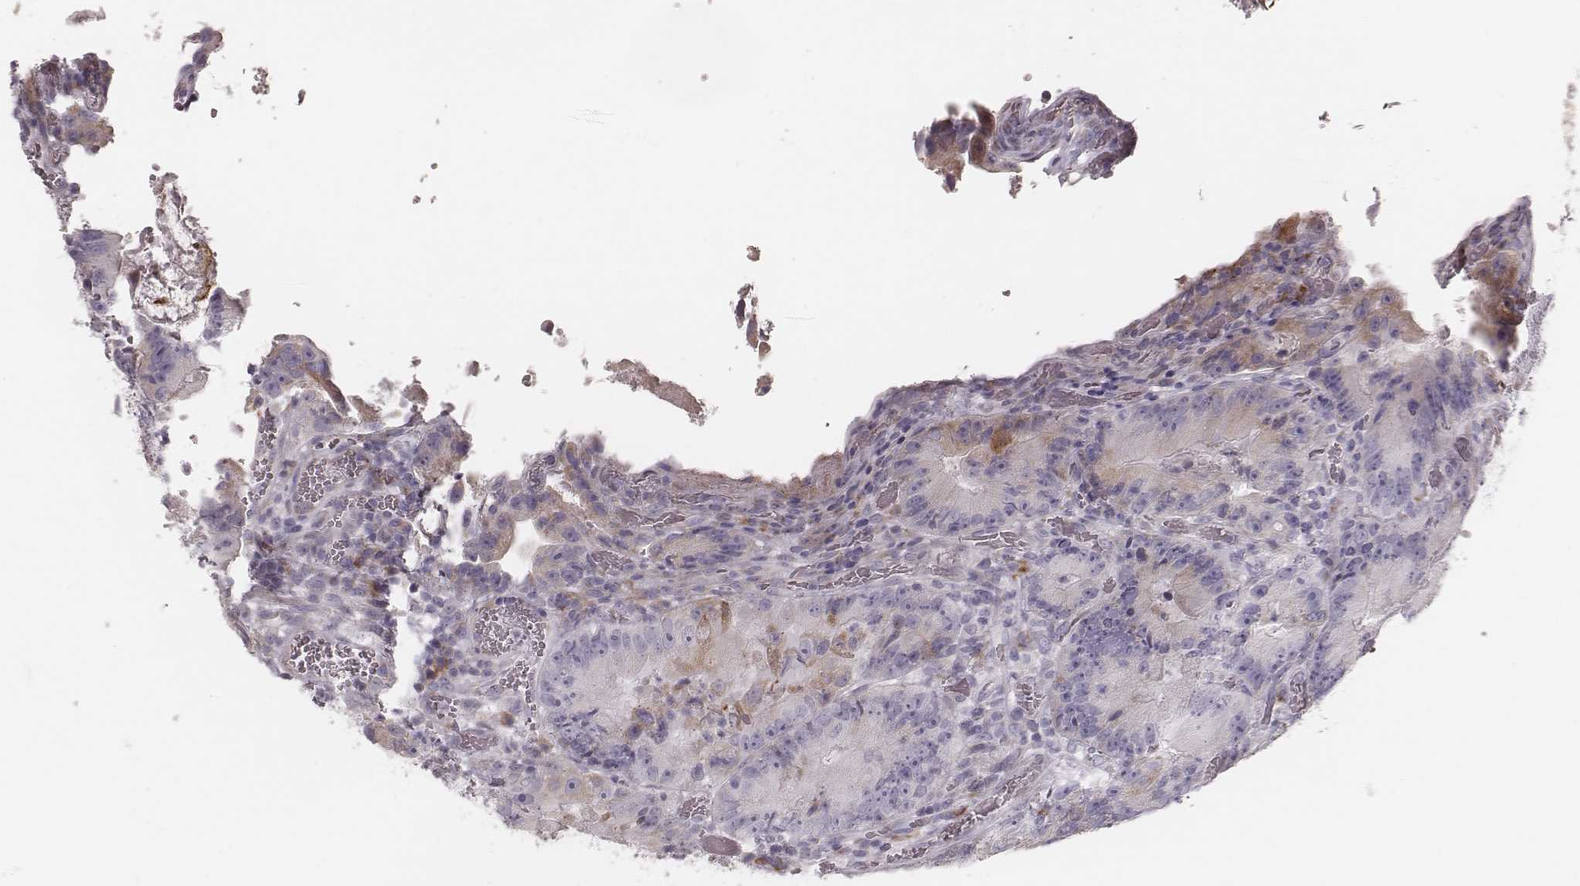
{"staining": {"intensity": "negative", "quantity": "none", "location": "none"}, "tissue": "colorectal cancer", "cell_type": "Tumor cells", "image_type": "cancer", "snomed": [{"axis": "morphology", "description": "Adenocarcinoma, NOS"}, {"axis": "topography", "description": "Colon"}], "caption": "Human colorectal cancer stained for a protein using immunohistochemistry reveals no staining in tumor cells.", "gene": "KIF5C", "patient": {"sex": "female", "age": 86}}